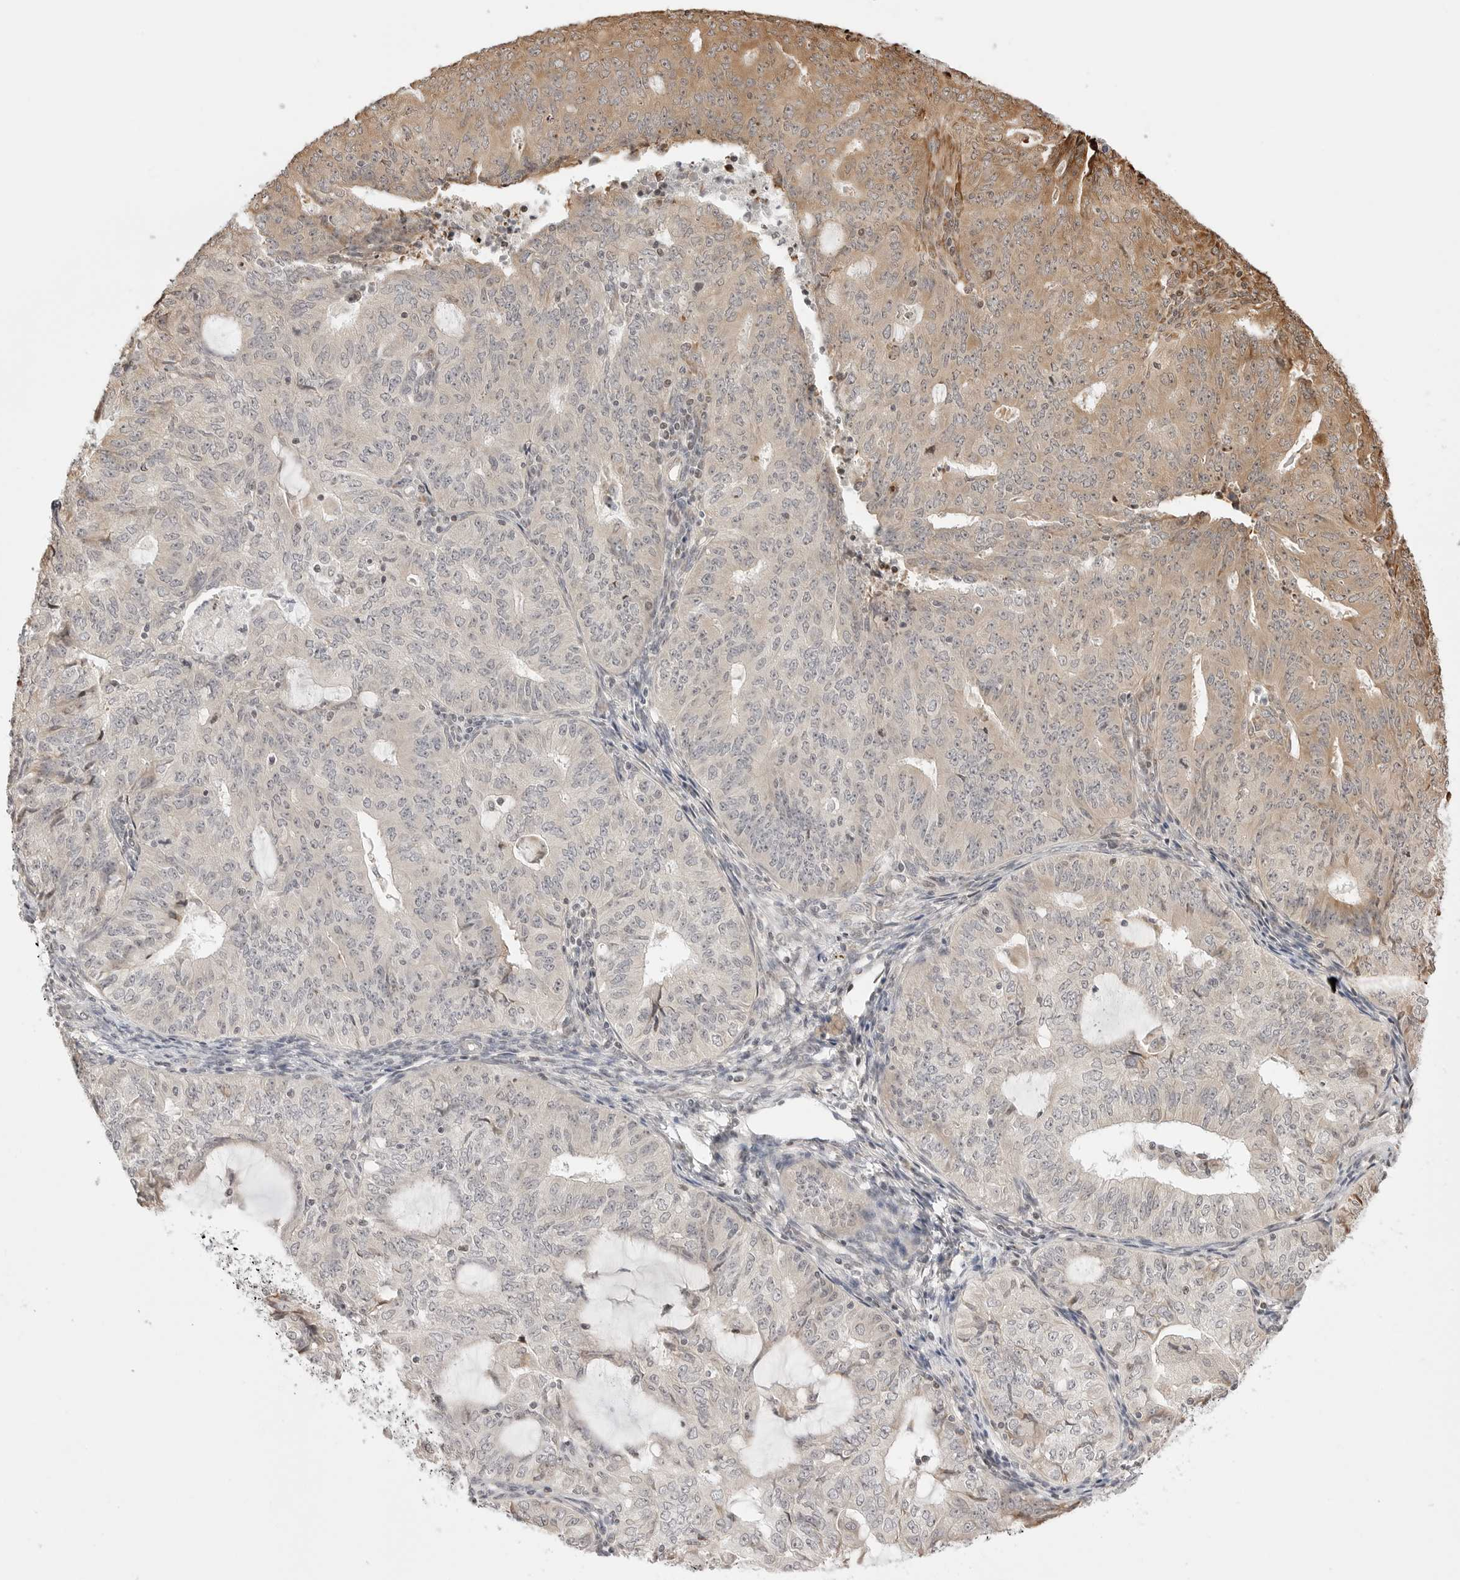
{"staining": {"intensity": "weak", "quantity": "<25%", "location": "cytoplasmic/membranous"}, "tissue": "endometrial cancer", "cell_type": "Tumor cells", "image_type": "cancer", "snomed": [{"axis": "morphology", "description": "Adenocarcinoma, NOS"}, {"axis": "topography", "description": "Endometrium"}], "caption": "Adenocarcinoma (endometrial) stained for a protein using IHC displays no positivity tumor cells.", "gene": "FKBP14", "patient": {"sex": "female", "age": 32}}